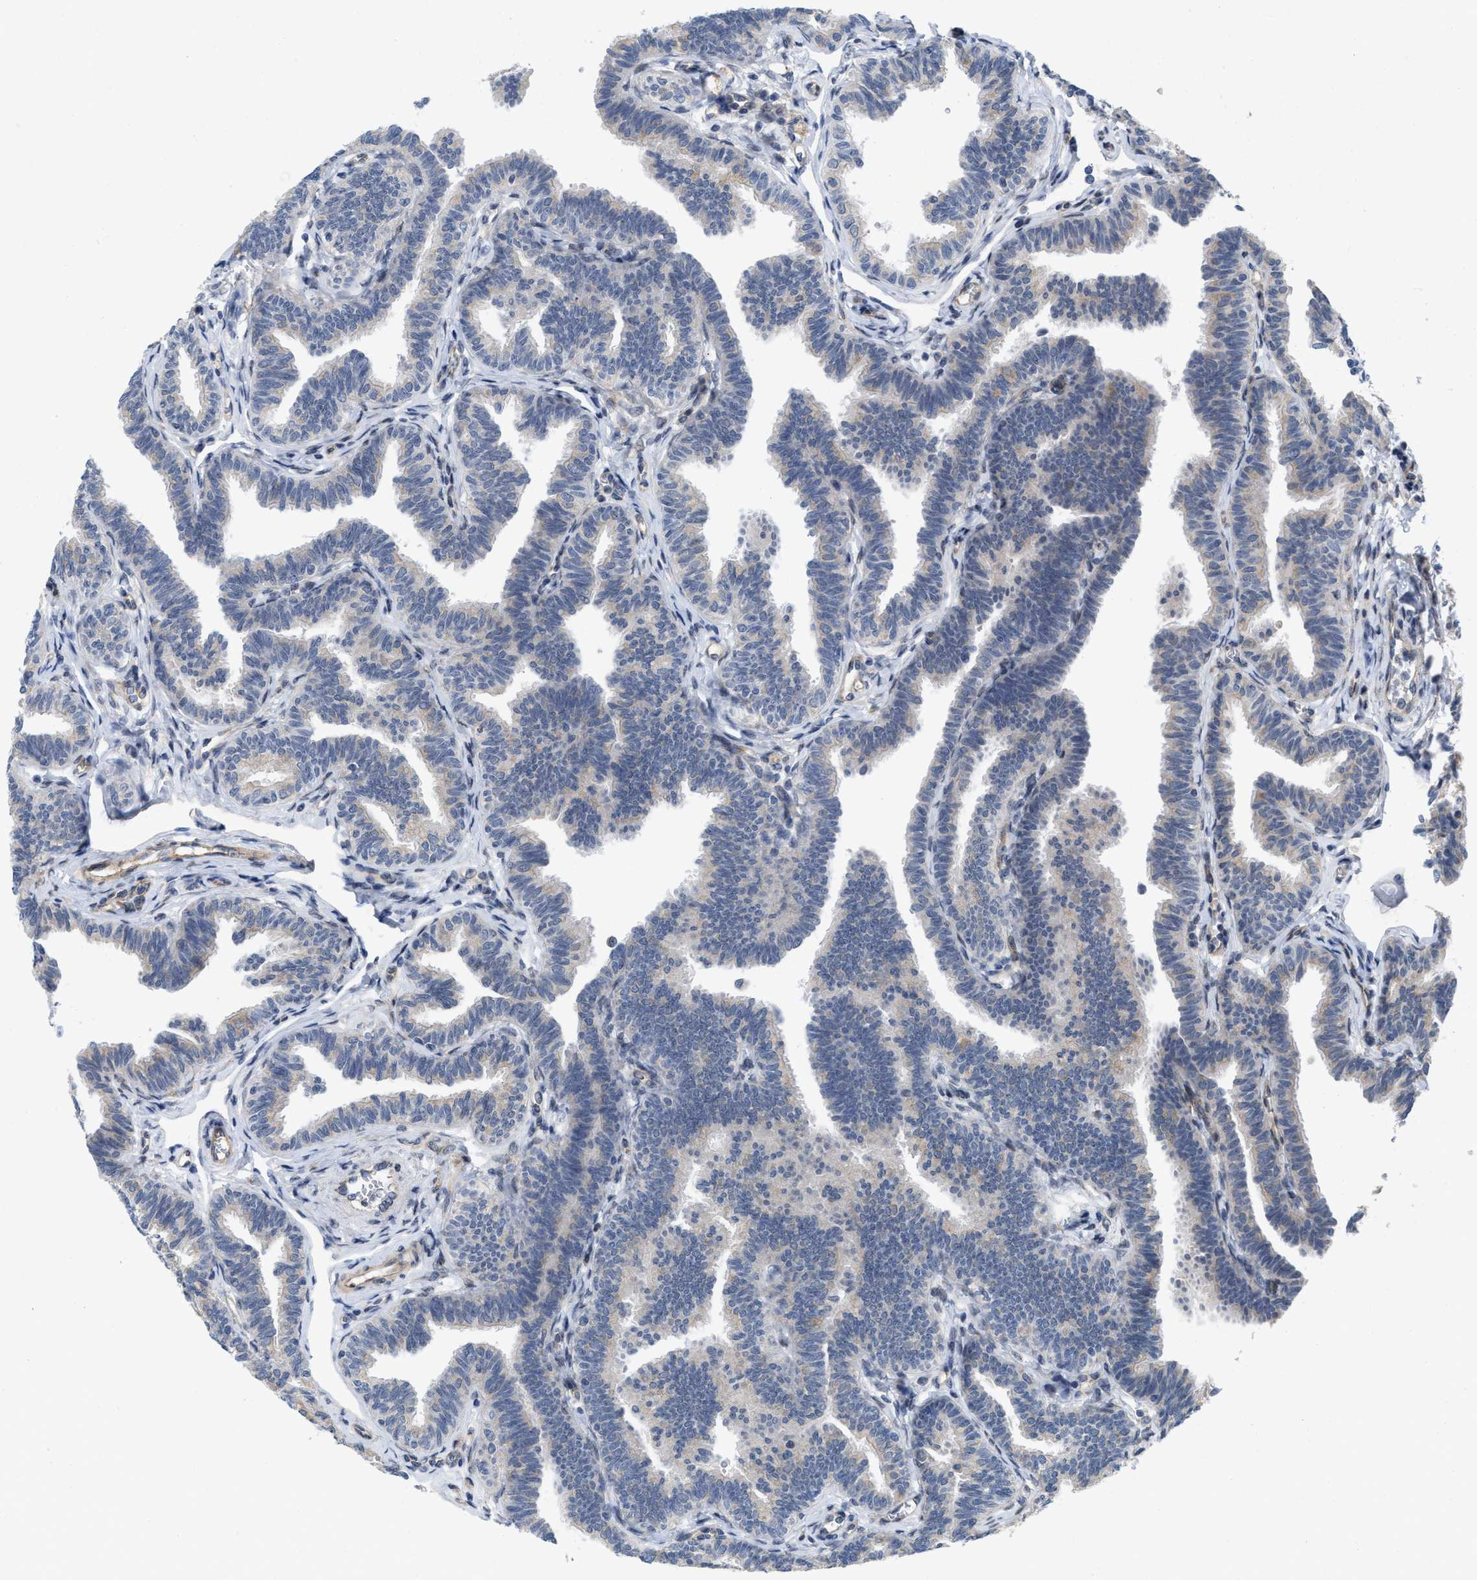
{"staining": {"intensity": "weak", "quantity": "<25%", "location": "cytoplasmic/membranous"}, "tissue": "fallopian tube", "cell_type": "Glandular cells", "image_type": "normal", "snomed": [{"axis": "morphology", "description": "Normal tissue, NOS"}, {"axis": "topography", "description": "Fallopian tube"}, {"axis": "topography", "description": "Ovary"}], "caption": "High magnification brightfield microscopy of benign fallopian tube stained with DAB (brown) and counterstained with hematoxylin (blue): glandular cells show no significant positivity.", "gene": "EOGT", "patient": {"sex": "female", "age": 23}}